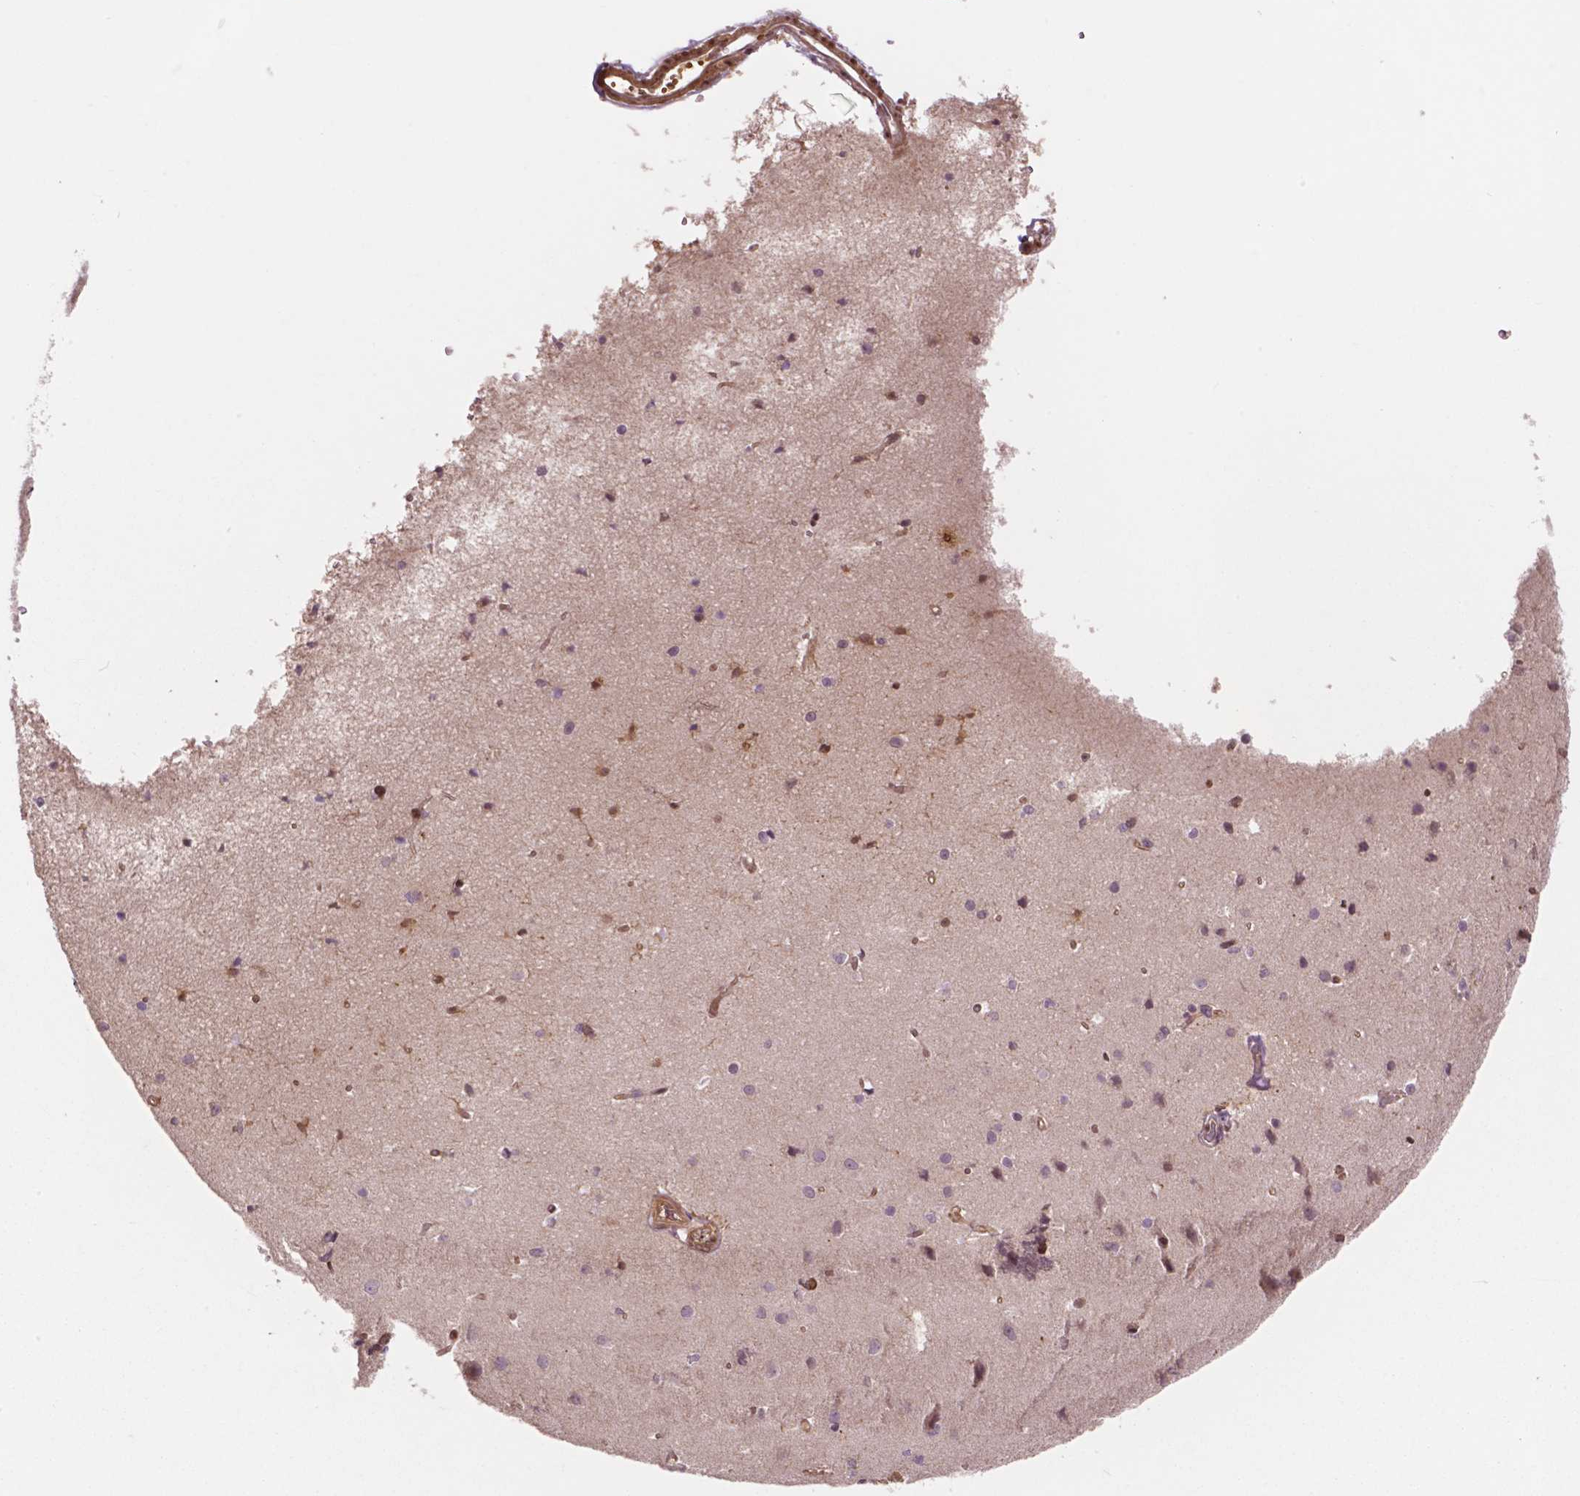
{"staining": {"intensity": "moderate", "quantity": ">75%", "location": "cytoplasmic/membranous,nuclear"}, "tissue": "cerebral cortex", "cell_type": "Endothelial cells", "image_type": "normal", "snomed": [{"axis": "morphology", "description": "Normal tissue, NOS"}, {"axis": "topography", "description": "Cerebral cortex"}], "caption": "Approximately >75% of endothelial cells in normal human cerebral cortex display moderate cytoplasmic/membranous,nuclear protein expression as visualized by brown immunohistochemical staining.", "gene": "YAP1", "patient": {"sex": "male", "age": 37}}